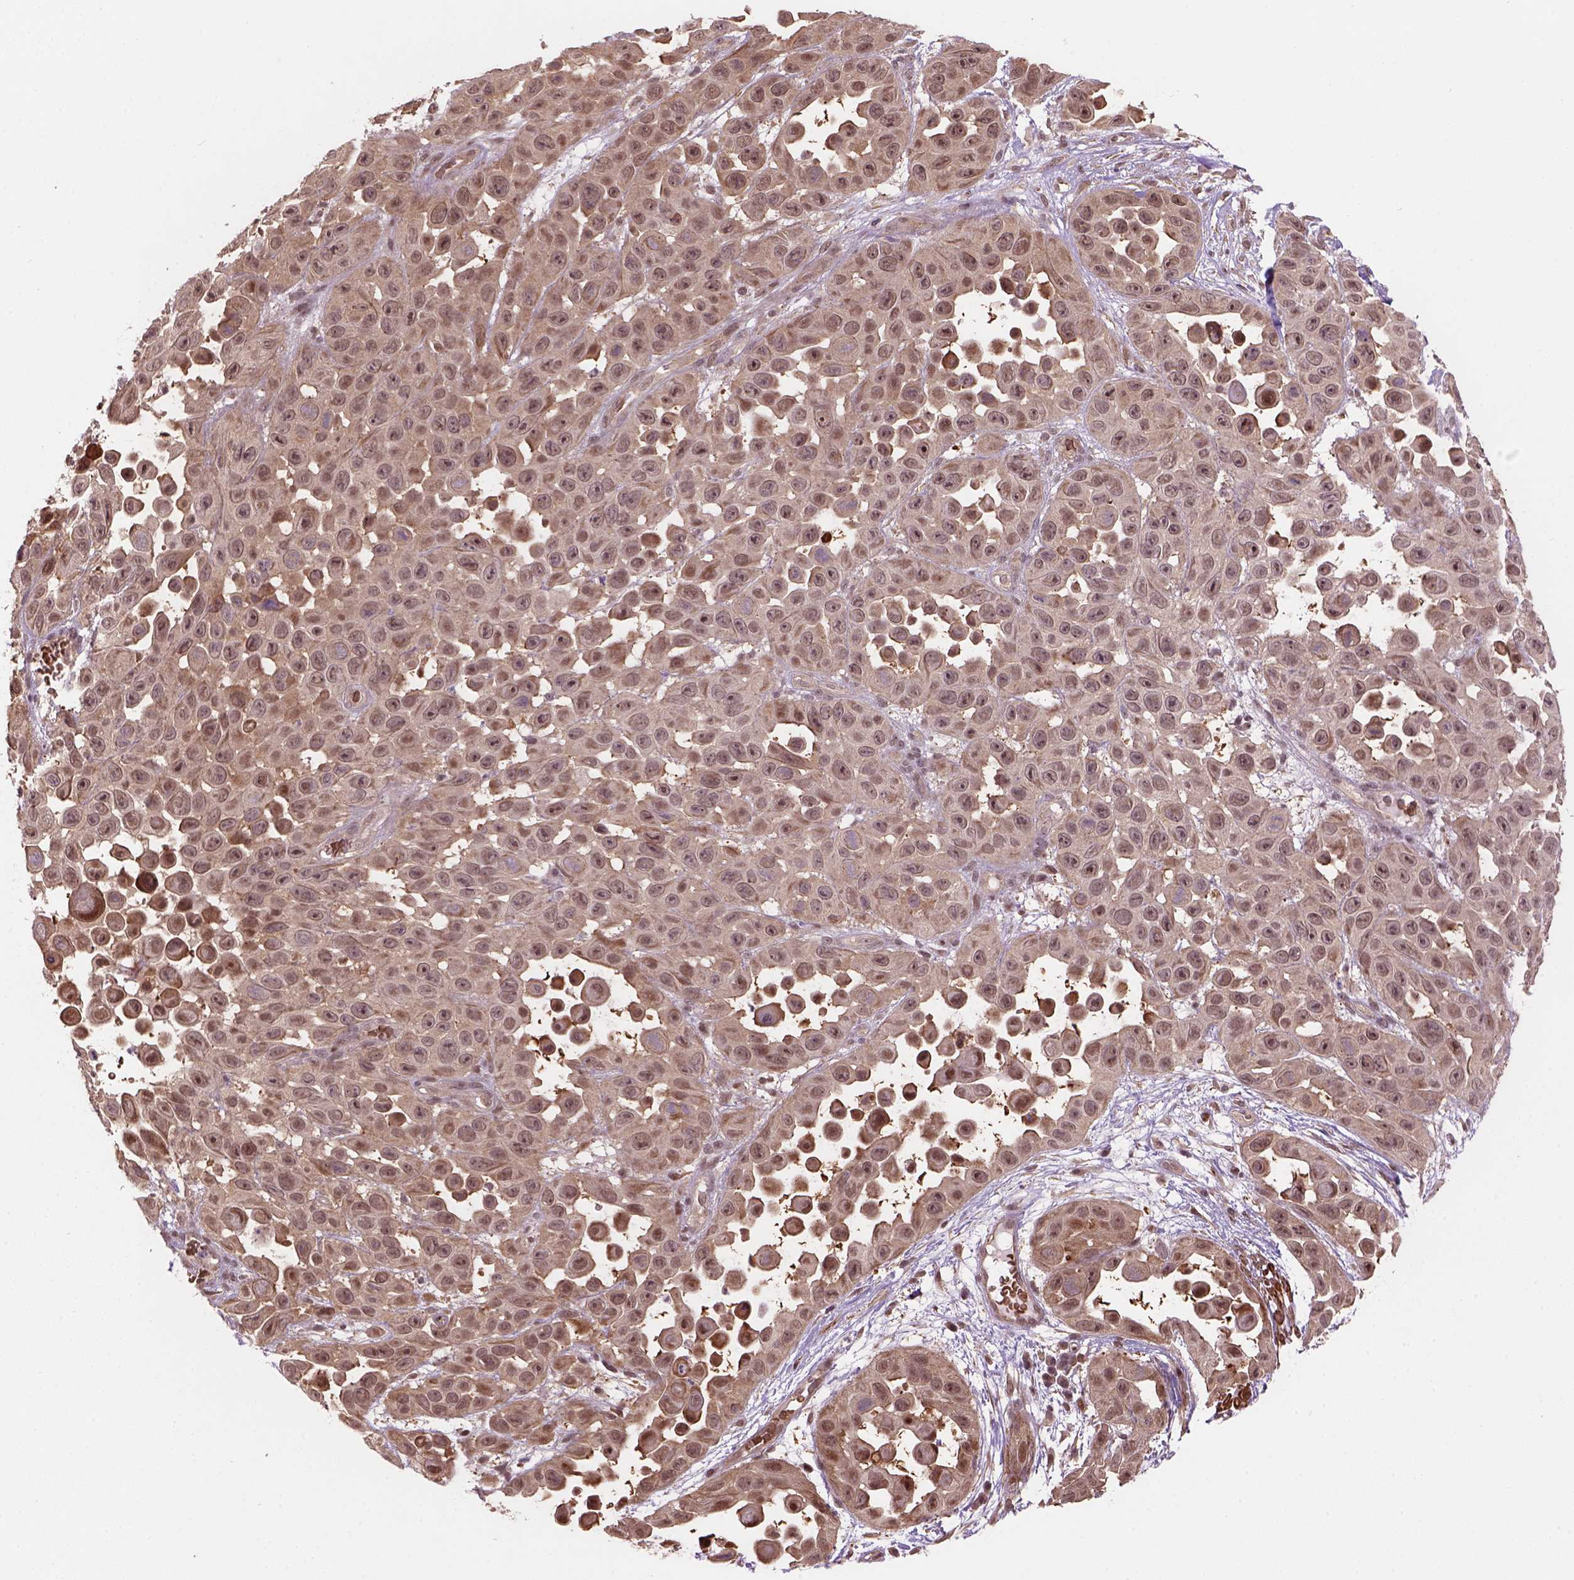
{"staining": {"intensity": "moderate", "quantity": "25%-75%", "location": "cytoplasmic/membranous,nuclear"}, "tissue": "skin cancer", "cell_type": "Tumor cells", "image_type": "cancer", "snomed": [{"axis": "morphology", "description": "Squamous cell carcinoma, NOS"}, {"axis": "topography", "description": "Skin"}], "caption": "Moderate cytoplasmic/membranous and nuclear staining for a protein is identified in approximately 25%-75% of tumor cells of skin squamous cell carcinoma using immunohistochemistry (IHC).", "gene": "PSMD11", "patient": {"sex": "male", "age": 81}}